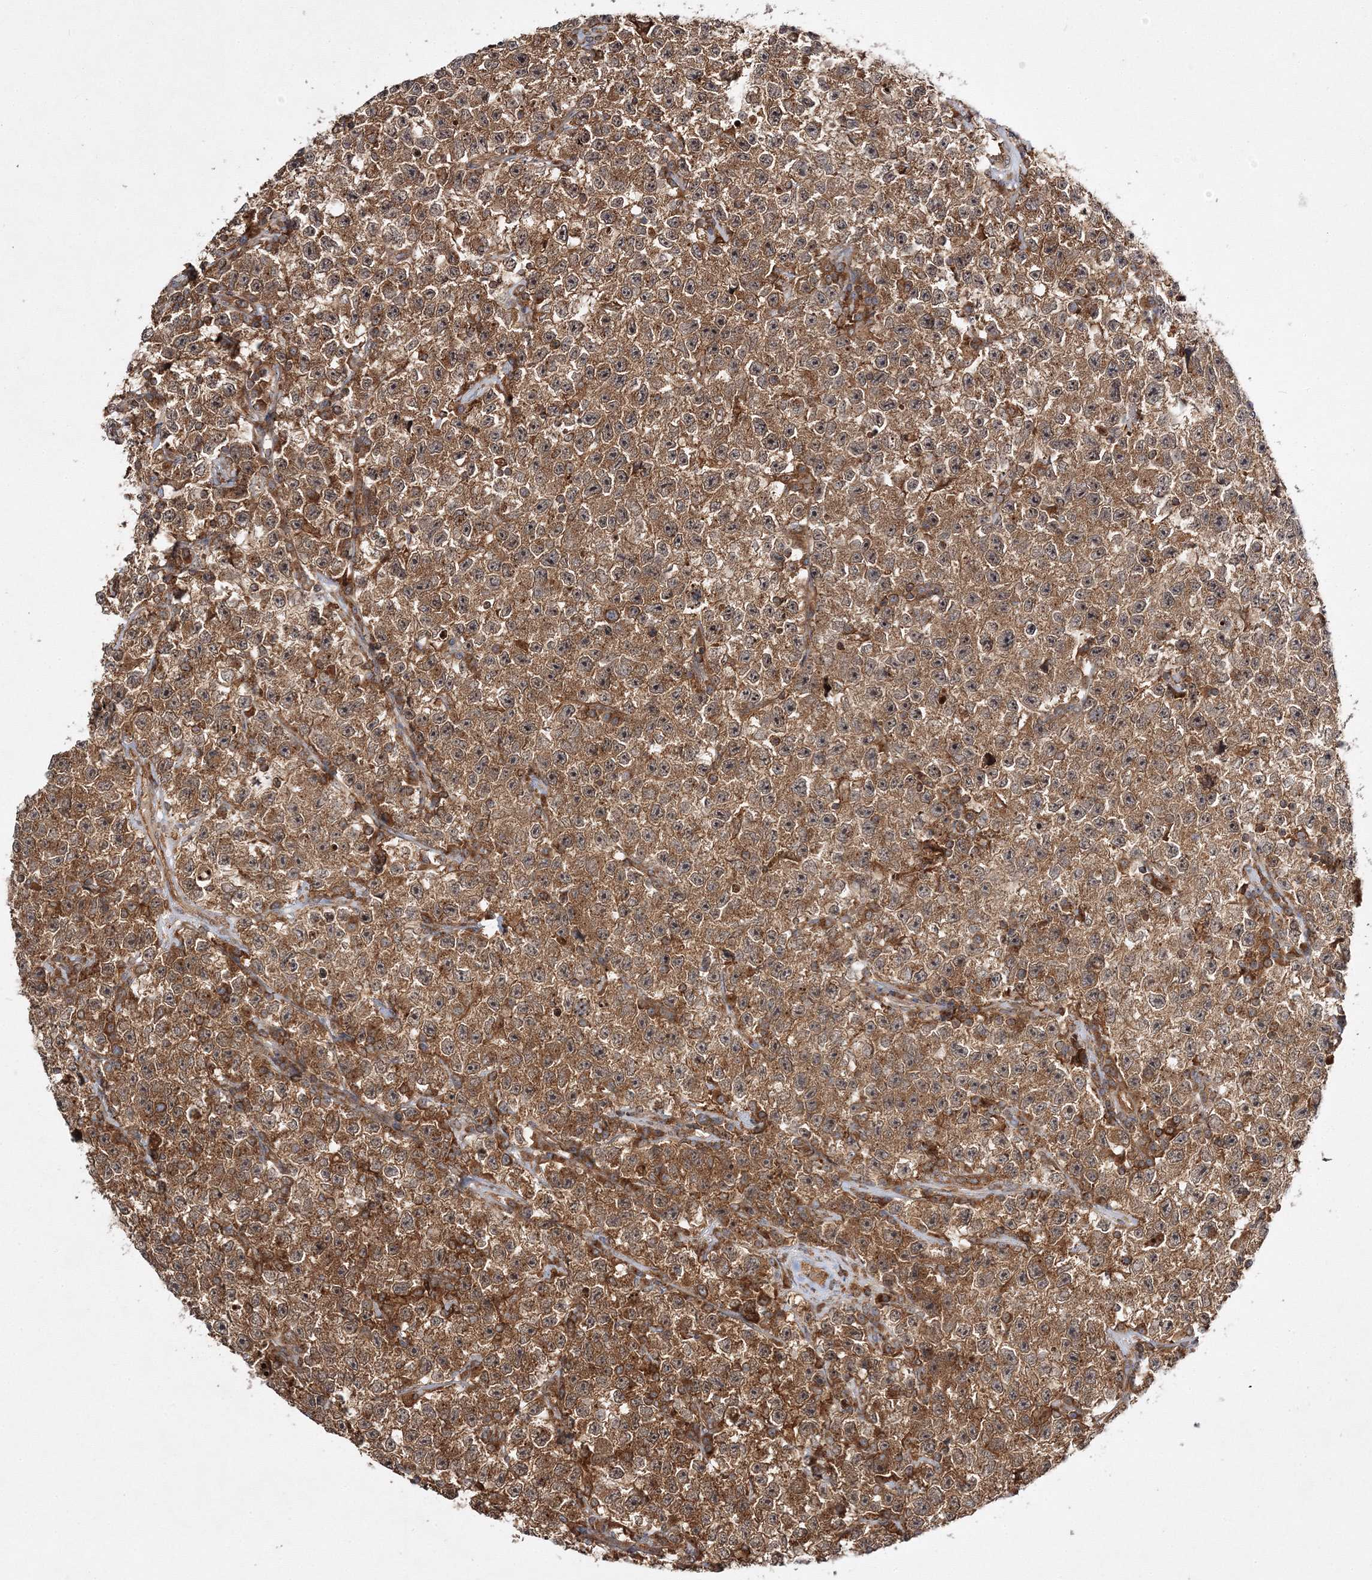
{"staining": {"intensity": "strong", "quantity": ">75%", "location": "cytoplasmic/membranous"}, "tissue": "testis cancer", "cell_type": "Tumor cells", "image_type": "cancer", "snomed": [{"axis": "morphology", "description": "Seminoma, NOS"}, {"axis": "topography", "description": "Testis"}], "caption": "Strong cytoplasmic/membranous protein positivity is seen in about >75% of tumor cells in testis seminoma. Nuclei are stained in blue.", "gene": "WDR37", "patient": {"sex": "male", "age": 22}}